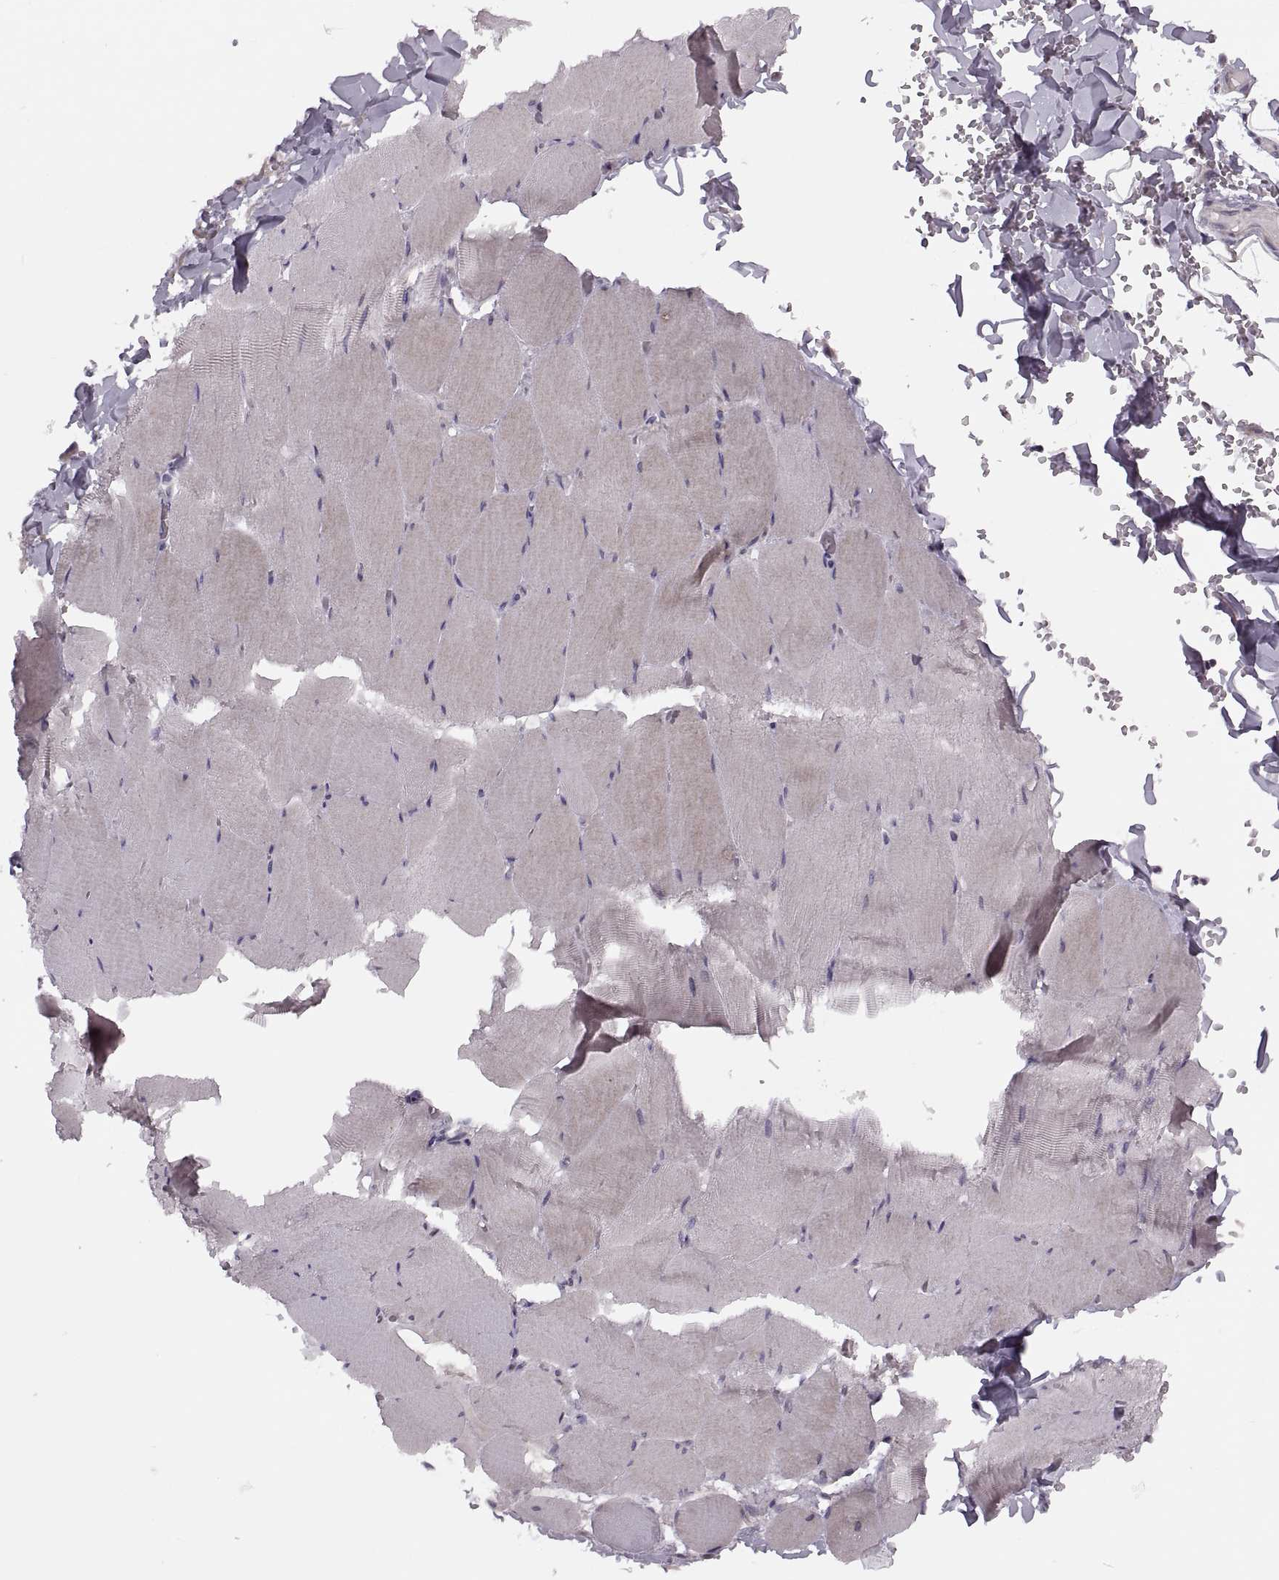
{"staining": {"intensity": "negative", "quantity": "none", "location": "none"}, "tissue": "skeletal muscle", "cell_type": "Myocytes", "image_type": "normal", "snomed": [{"axis": "morphology", "description": "Normal tissue, NOS"}, {"axis": "morphology", "description": "Malignant melanoma, Metastatic site"}, {"axis": "topography", "description": "Skeletal muscle"}], "caption": "This is an immunohistochemistry micrograph of benign skeletal muscle. There is no positivity in myocytes.", "gene": "RIPK4", "patient": {"sex": "male", "age": 50}}